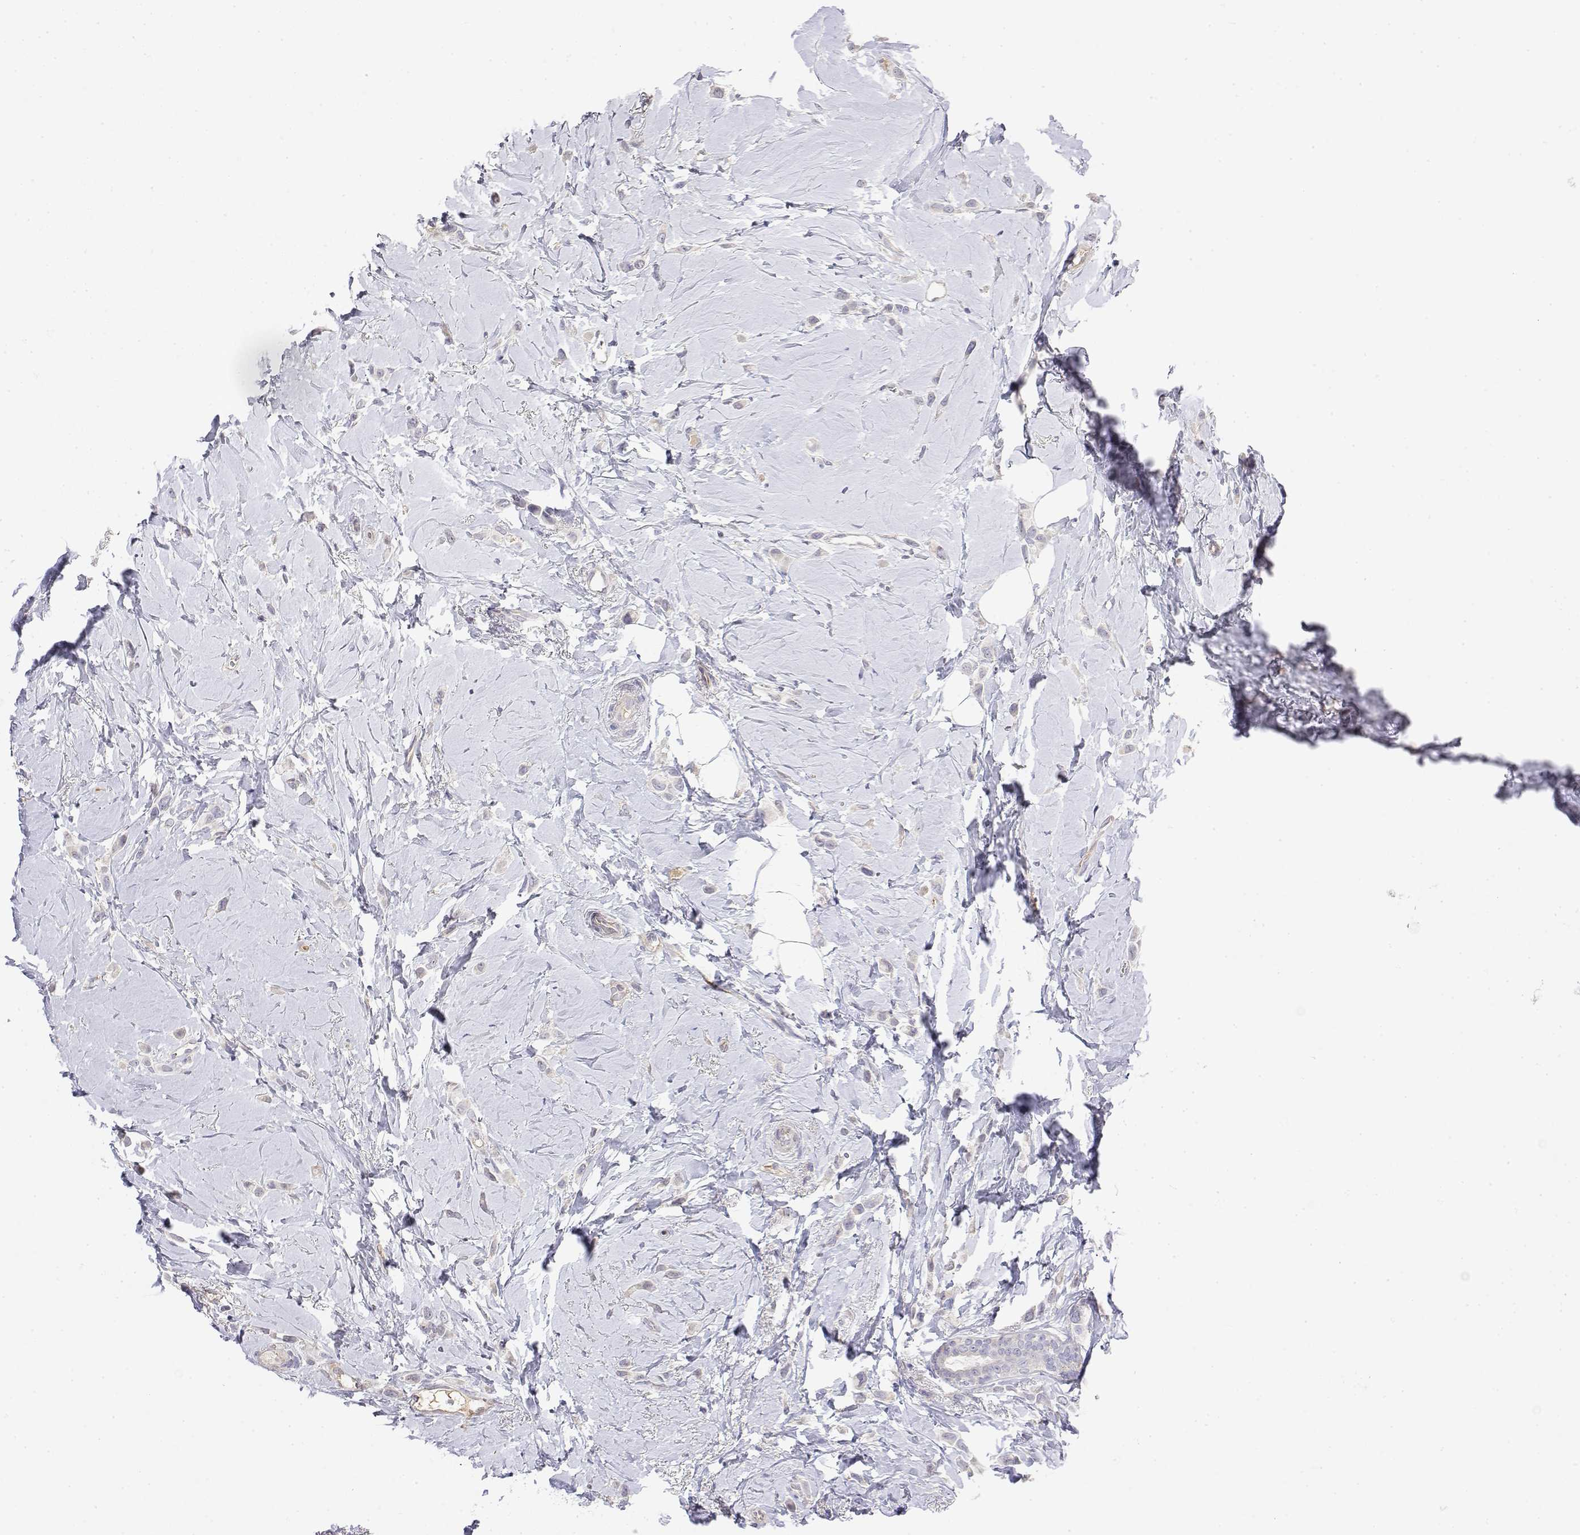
{"staining": {"intensity": "negative", "quantity": "none", "location": "none"}, "tissue": "breast cancer", "cell_type": "Tumor cells", "image_type": "cancer", "snomed": [{"axis": "morphology", "description": "Lobular carcinoma"}, {"axis": "topography", "description": "Breast"}], "caption": "High power microscopy micrograph of an IHC histopathology image of breast cancer (lobular carcinoma), revealing no significant staining in tumor cells.", "gene": "GGACT", "patient": {"sex": "female", "age": 66}}